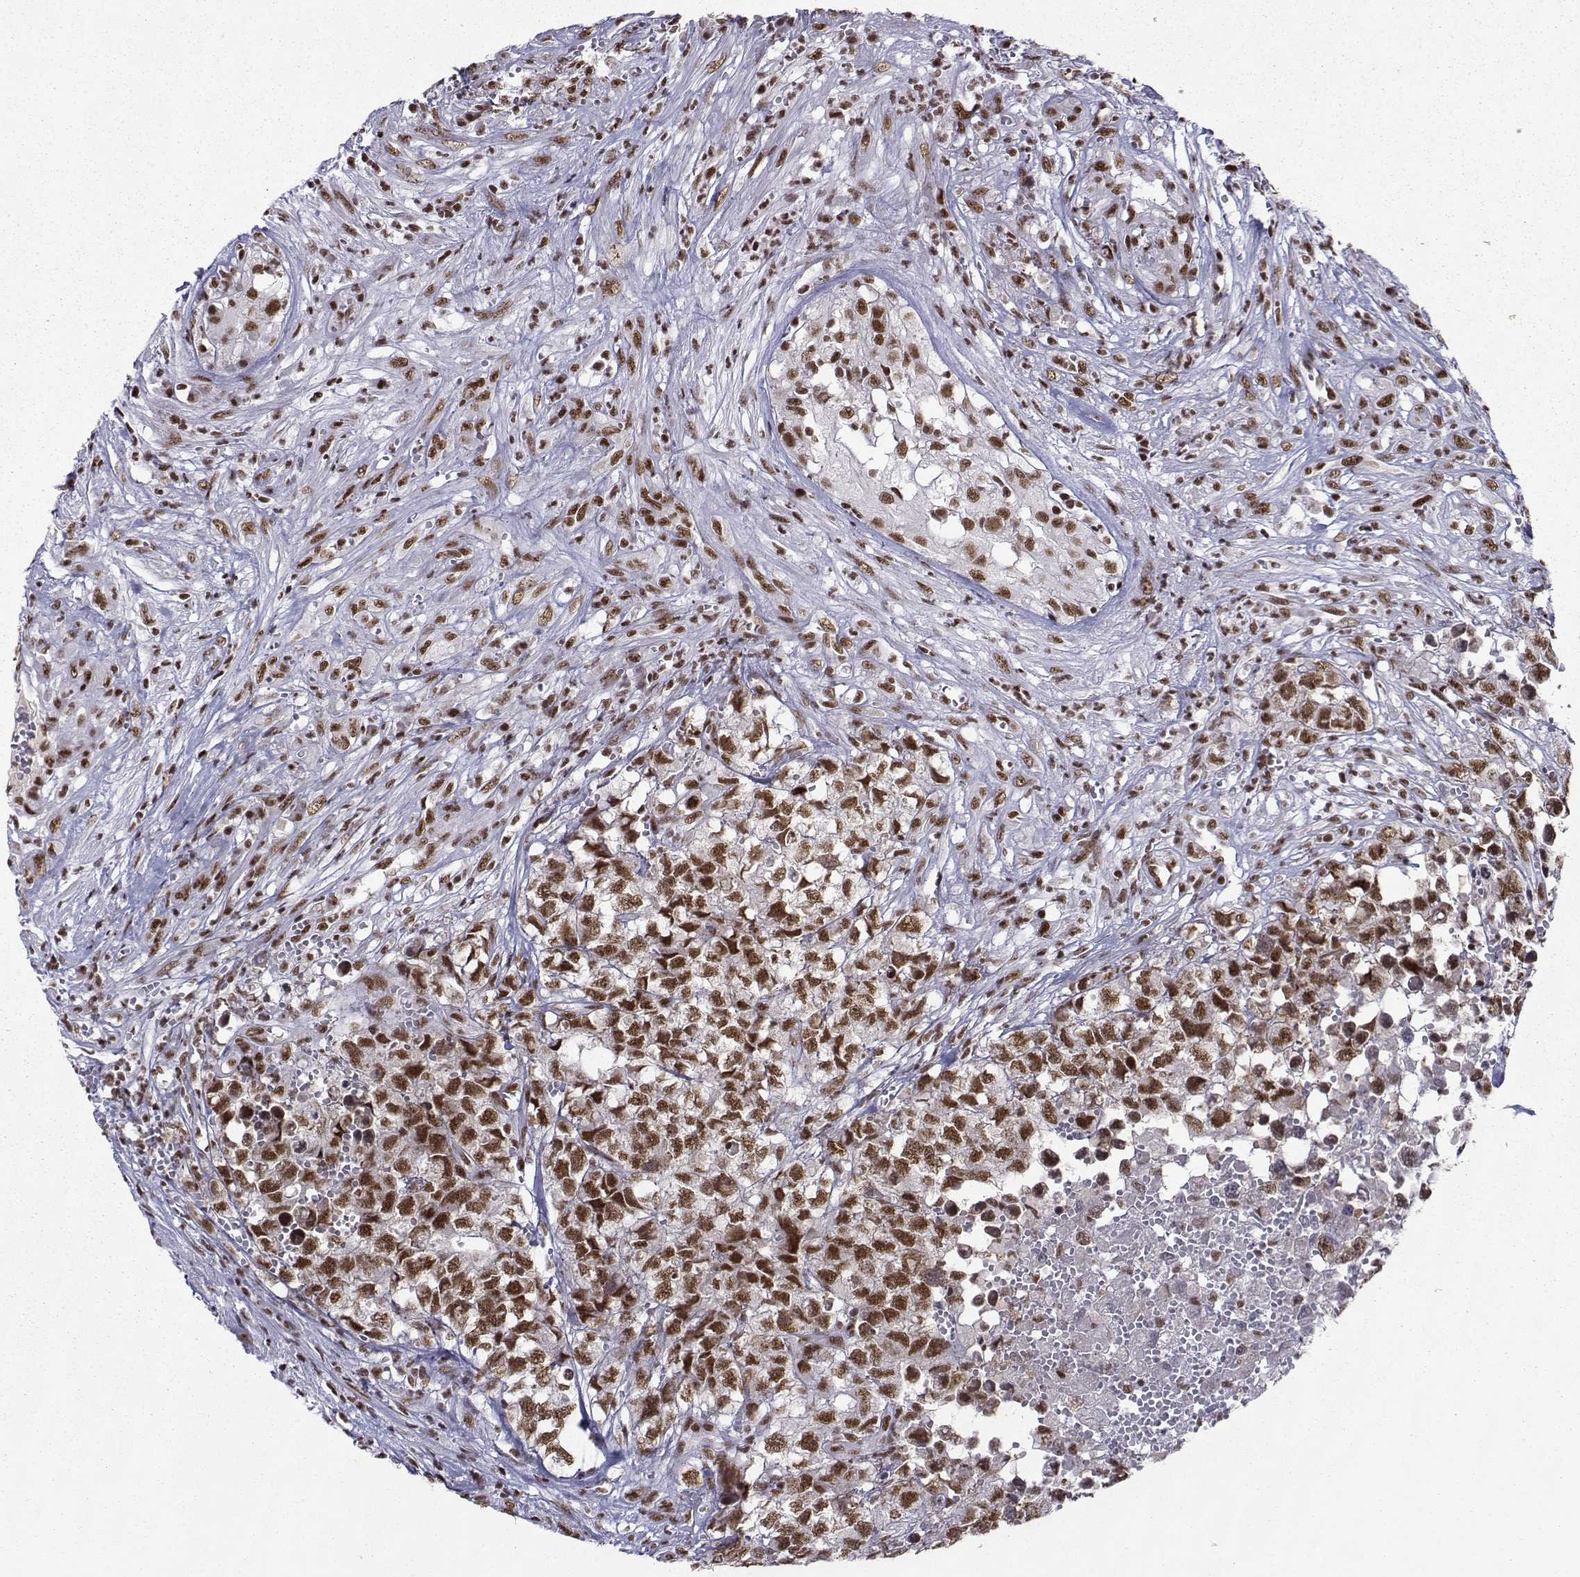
{"staining": {"intensity": "moderate", "quantity": ">75%", "location": "nuclear"}, "tissue": "testis cancer", "cell_type": "Tumor cells", "image_type": "cancer", "snomed": [{"axis": "morphology", "description": "Seminoma, NOS"}, {"axis": "morphology", "description": "Carcinoma, Embryonal, NOS"}, {"axis": "topography", "description": "Testis"}], "caption": "This histopathology image exhibits testis cancer (embryonal carcinoma) stained with immunohistochemistry (IHC) to label a protein in brown. The nuclear of tumor cells show moderate positivity for the protein. Nuclei are counter-stained blue.", "gene": "SNRPB2", "patient": {"sex": "male", "age": 22}}